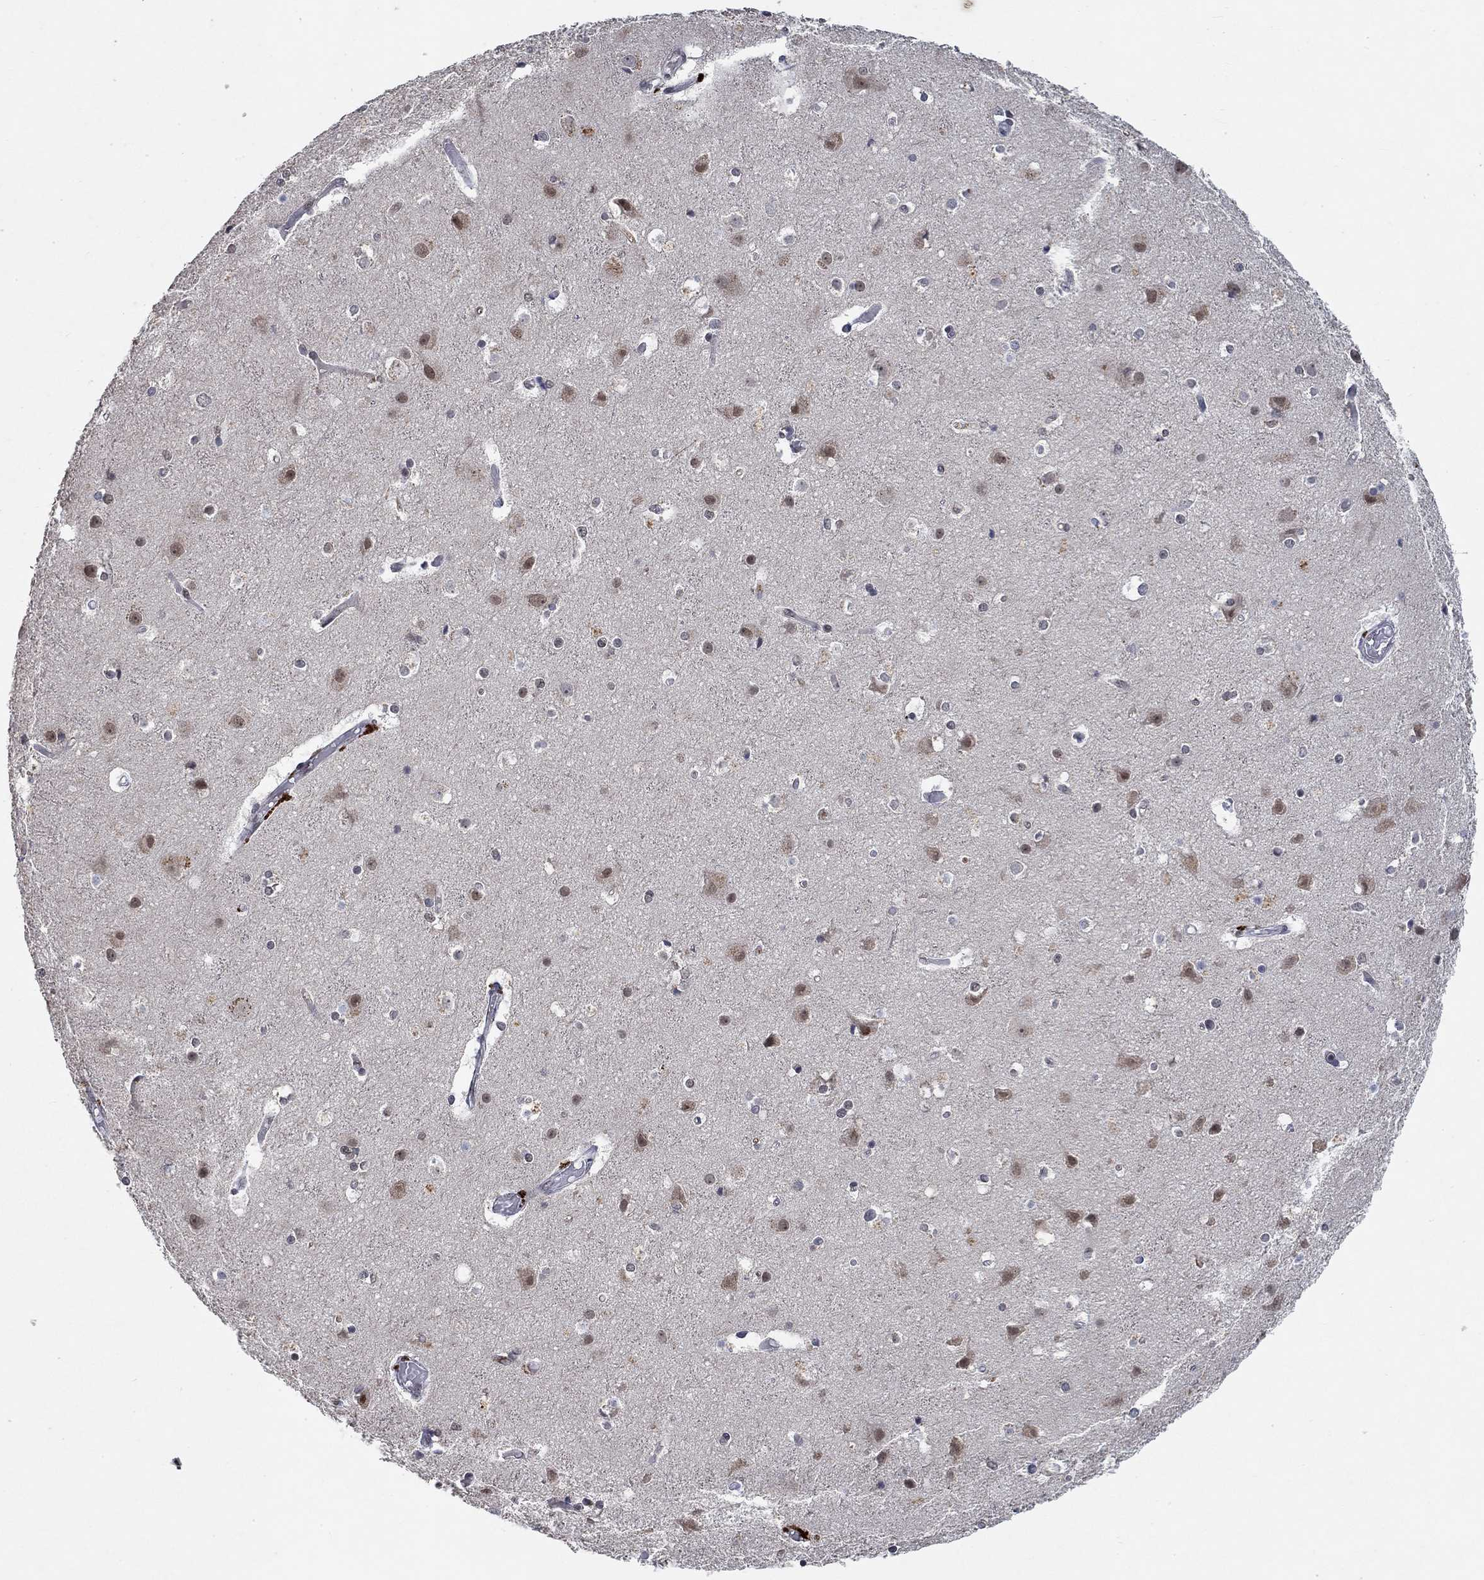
{"staining": {"intensity": "negative", "quantity": "none", "location": "none"}, "tissue": "cerebral cortex", "cell_type": "Endothelial cells", "image_type": "normal", "snomed": [{"axis": "morphology", "description": "Normal tissue, NOS"}, {"axis": "topography", "description": "Cerebral cortex"}], "caption": "Protein analysis of unremarkable cerebral cortex displays no significant expression in endothelial cells. (DAB immunohistochemistry (IHC) with hematoxylin counter stain).", "gene": "THAP8", "patient": {"sex": "female", "age": 52}}